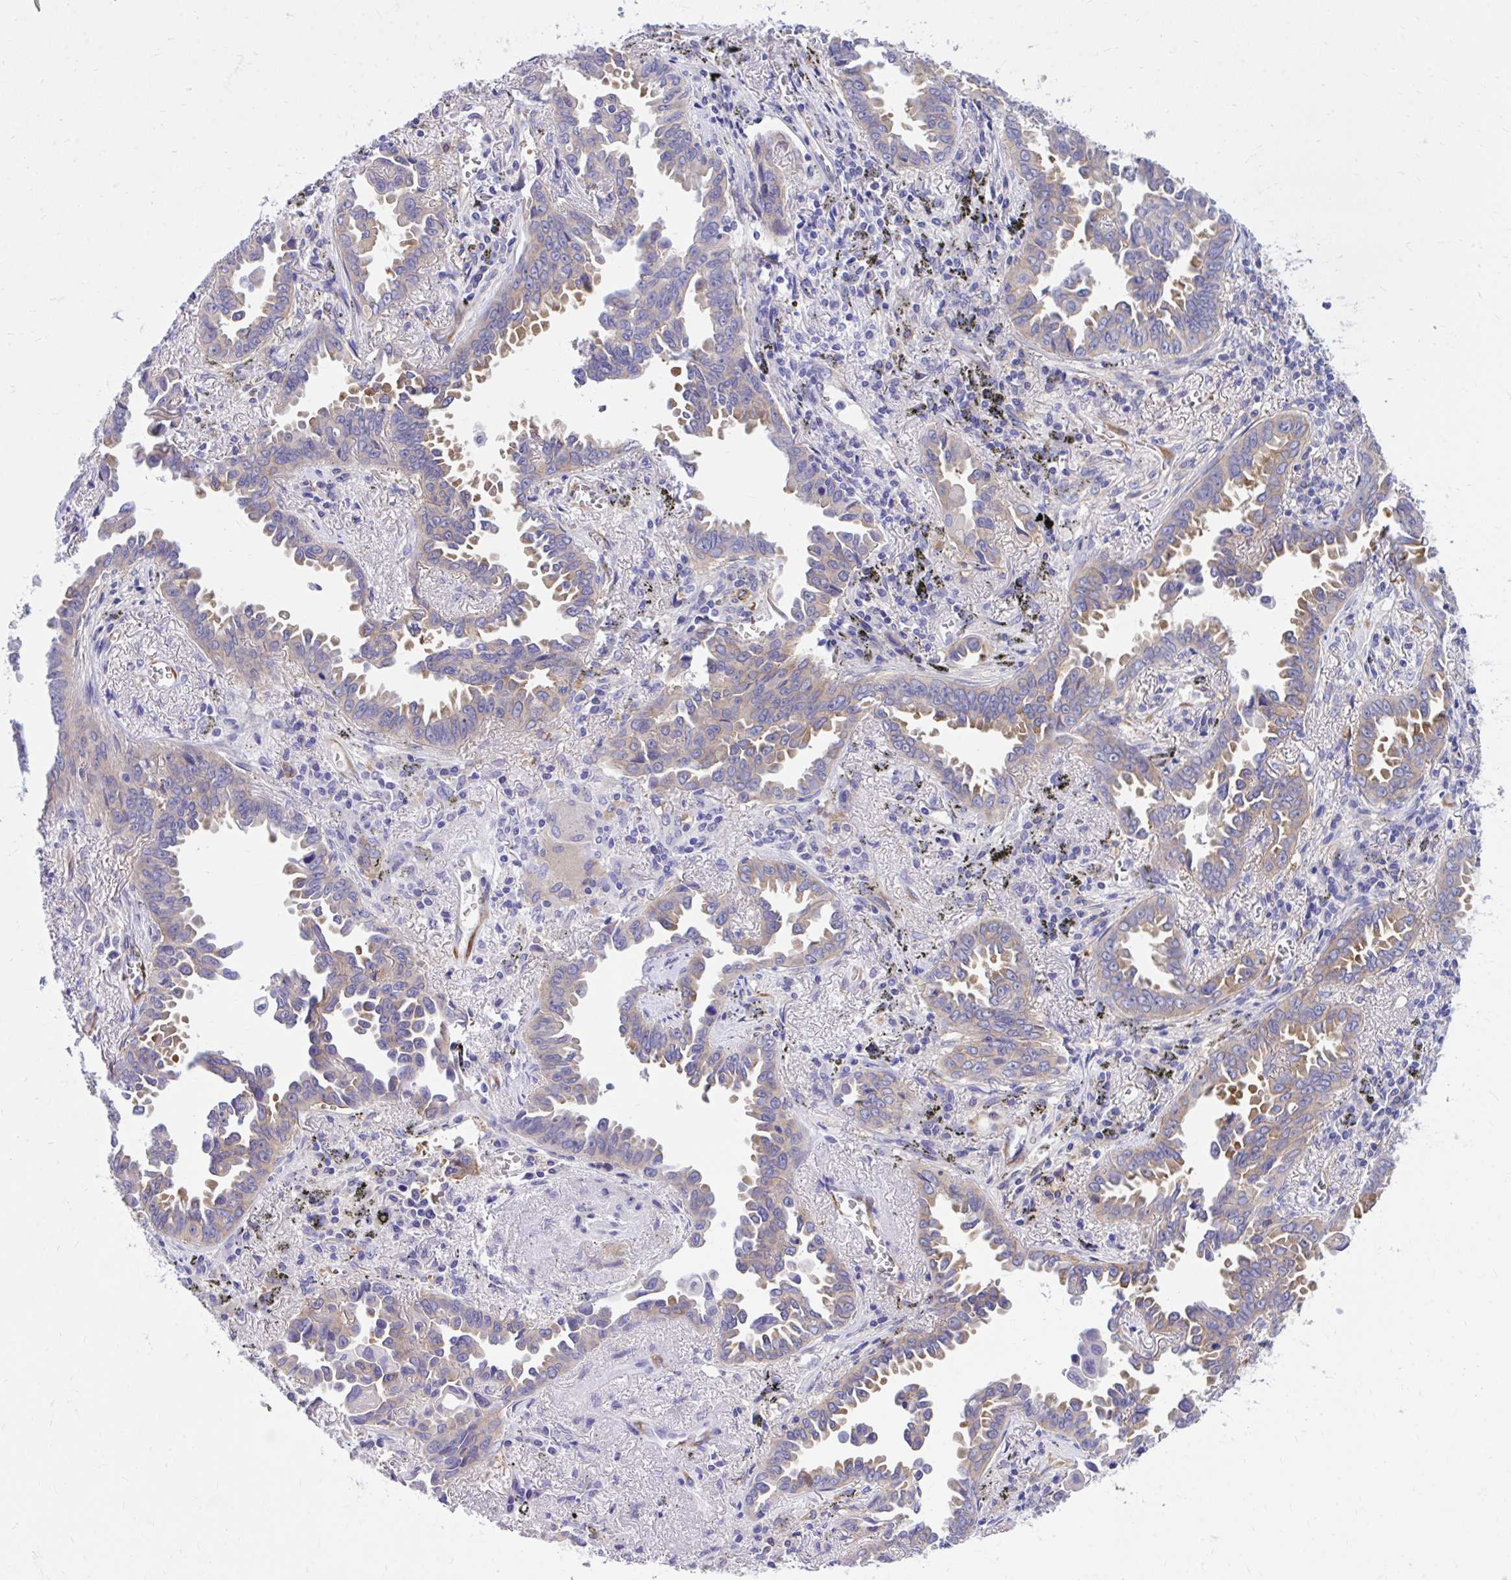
{"staining": {"intensity": "weak", "quantity": "25%-75%", "location": "cytoplasmic/membranous"}, "tissue": "lung cancer", "cell_type": "Tumor cells", "image_type": "cancer", "snomed": [{"axis": "morphology", "description": "Adenocarcinoma, NOS"}, {"axis": "topography", "description": "Lung"}], "caption": "Brown immunohistochemical staining in human adenocarcinoma (lung) displays weak cytoplasmic/membranous staining in approximately 25%-75% of tumor cells.", "gene": "EPB41L1", "patient": {"sex": "male", "age": 68}}